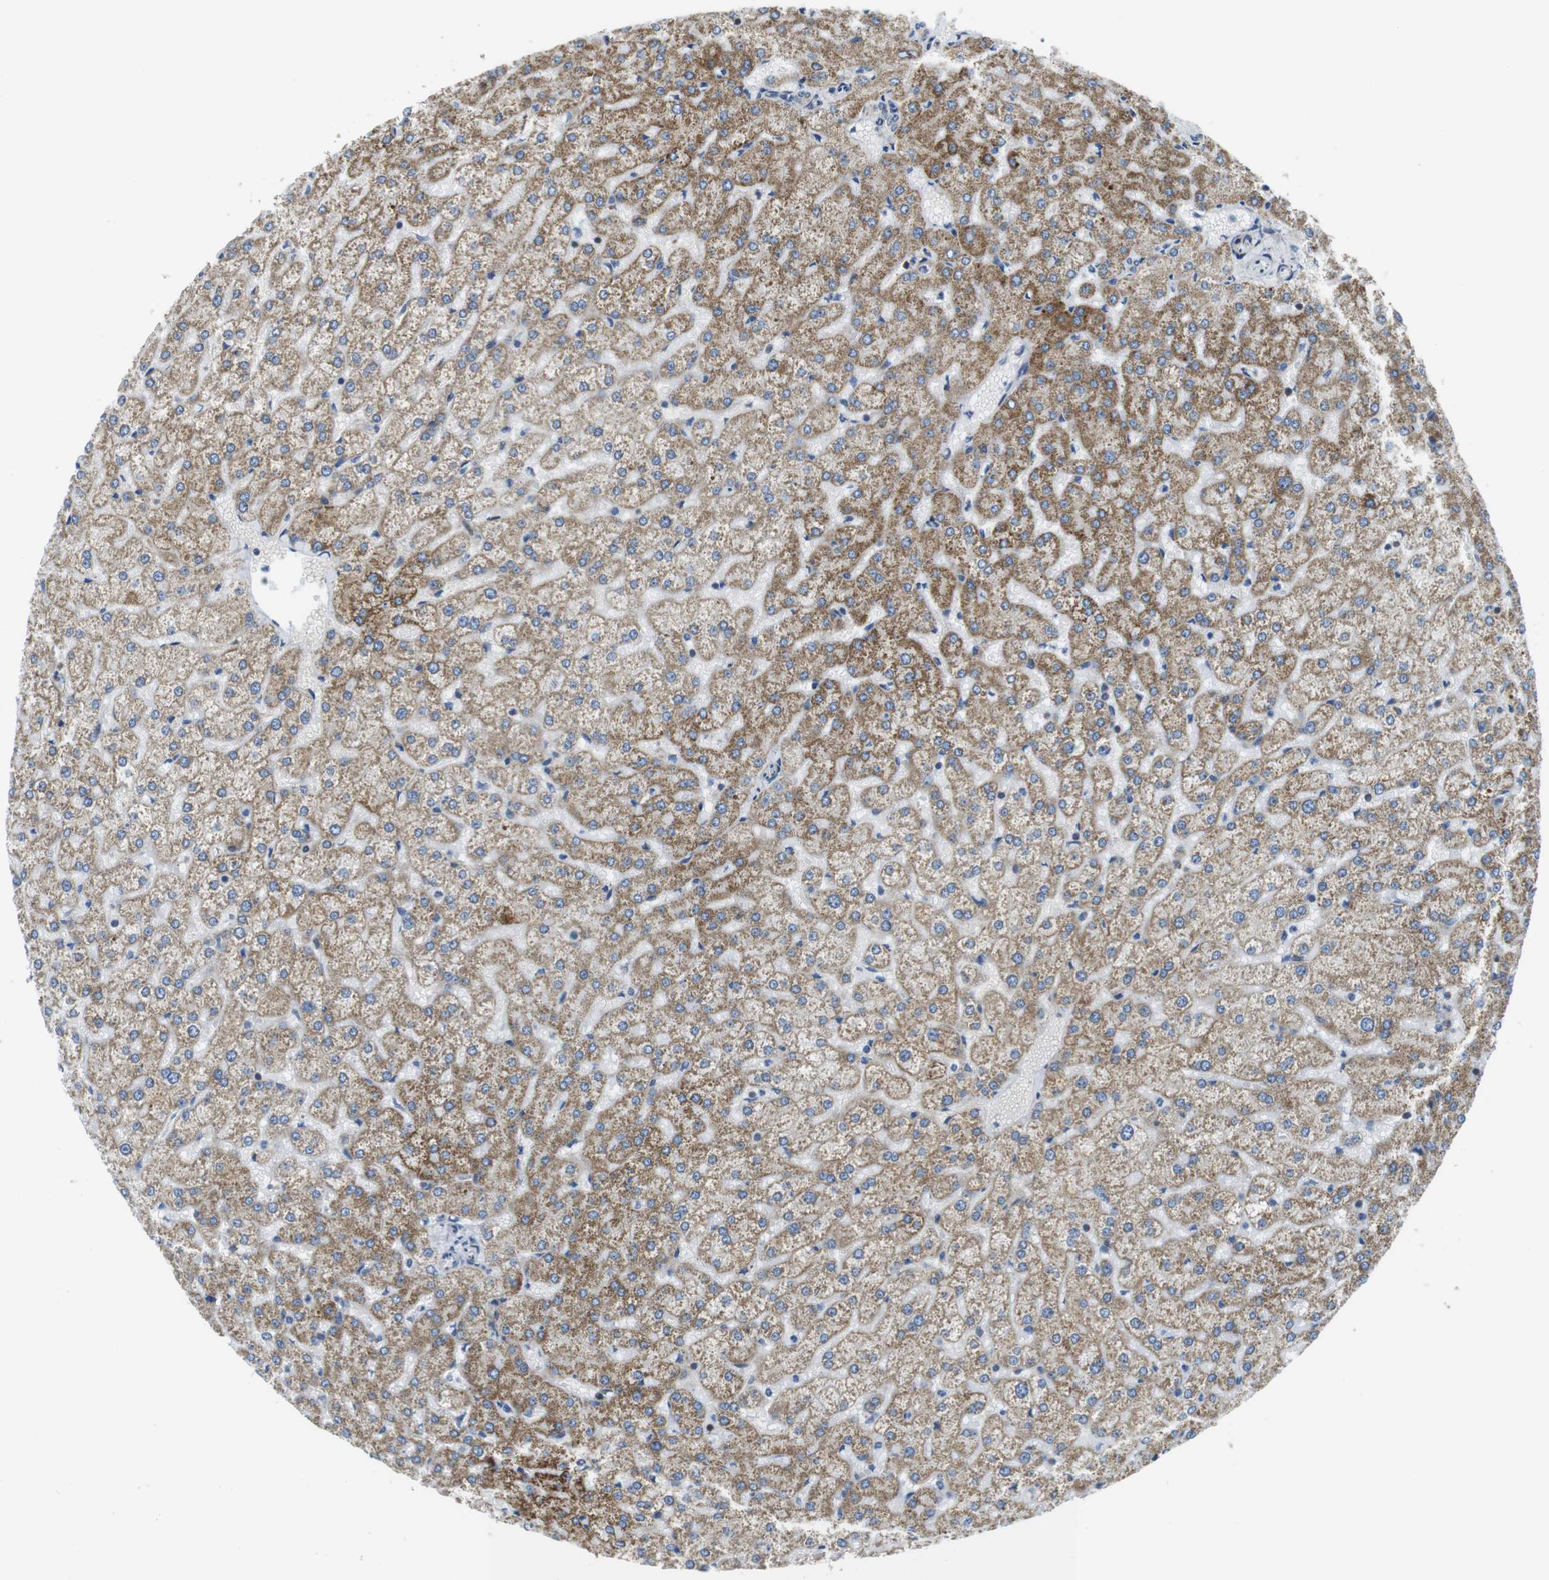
{"staining": {"intensity": "weak", "quantity": "<25%", "location": "cytoplasmic/membranous"}, "tissue": "liver", "cell_type": "Cholangiocytes", "image_type": "normal", "snomed": [{"axis": "morphology", "description": "Normal tissue, NOS"}, {"axis": "topography", "description": "Liver"}], "caption": "The micrograph demonstrates no significant staining in cholangiocytes of liver.", "gene": "KCNE3", "patient": {"sex": "female", "age": 32}}